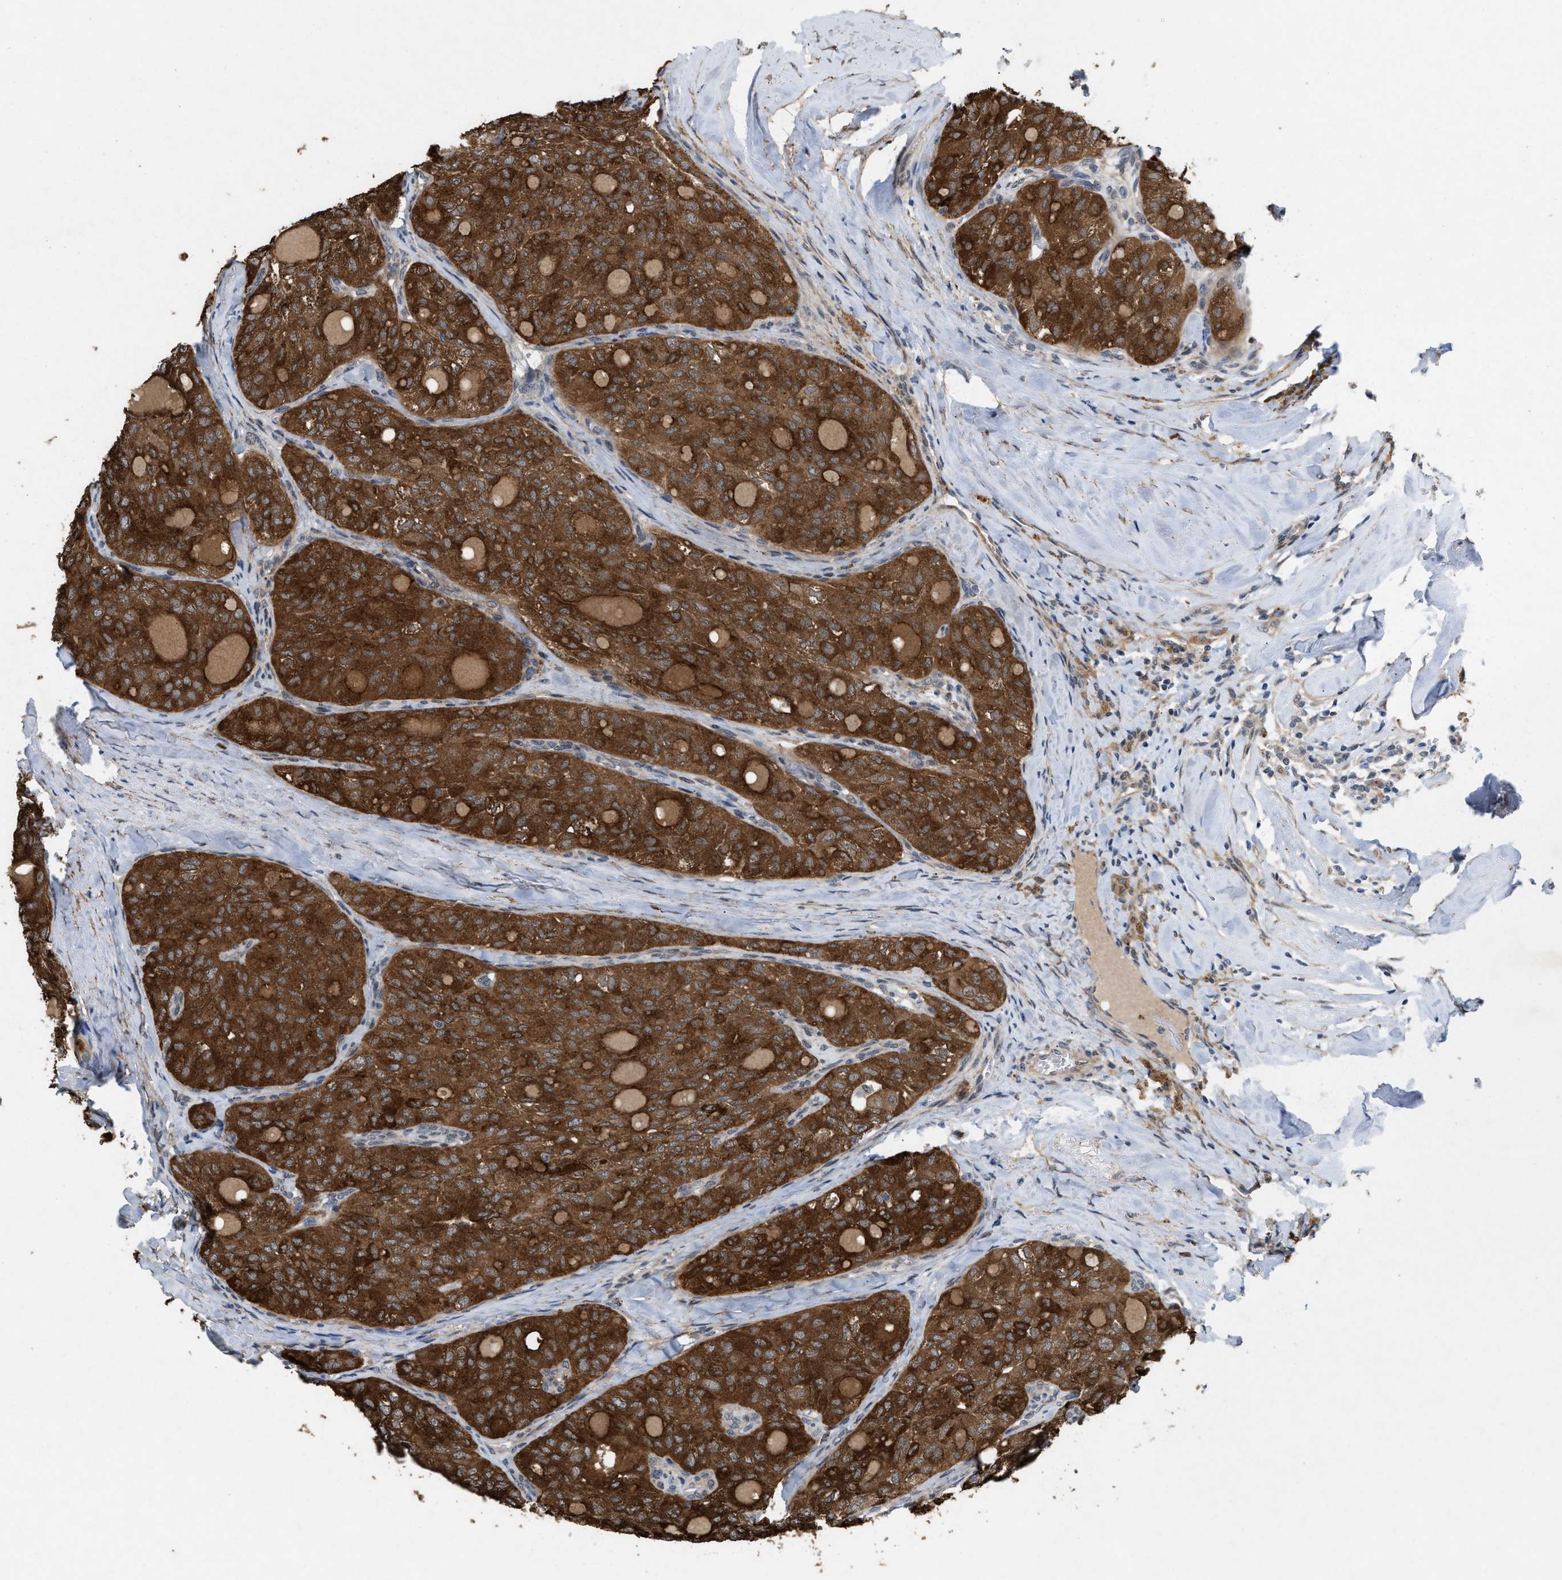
{"staining": {"intensity": "strong", "quantity": ">75%", "location": "cytoplasmic/membranous"}, "tissue": "thyroid cancer", "cell_type": "Tumor cells", "image_type": "cancer", "snomed": [{"axis": "morphology", "description": "Follicular adenoma carcinoma, NOS"}, {"axis": "topography", "description": "Thyroid gland"}], "caption": "Strong cytoplasmic/membranous protein positivity is identified in about >75% of tumor cells in thyroid cancer.", "gene": "MFSD6", "patient": {"sex": "male", "age": 75}}